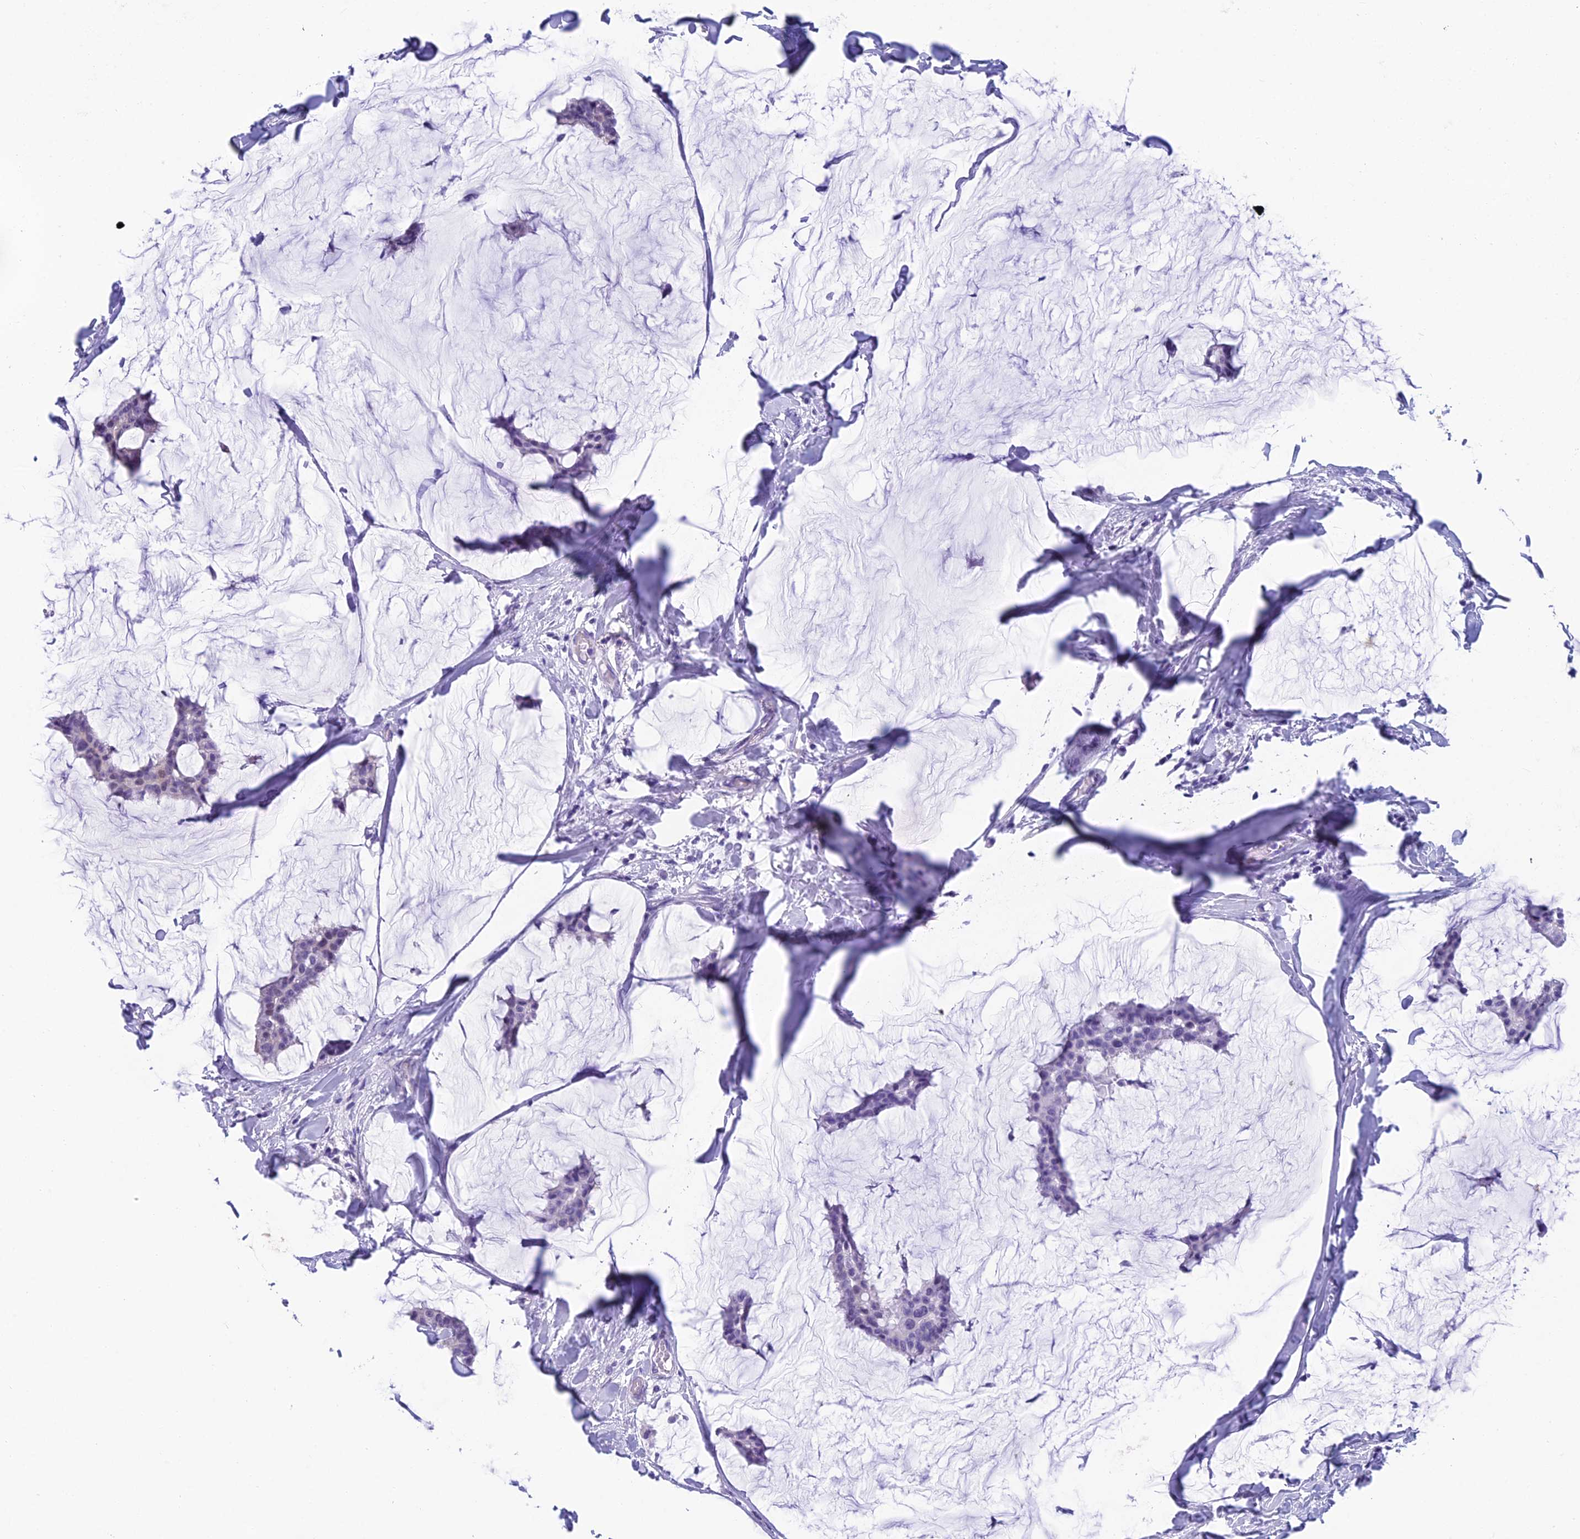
{"staining": {"intensity": "negative", "quantity": "none", "location": "none"}, "tissue": "breast cancer", "cell_type": "Tumor cells", "image_type": "cancer", "snomed": [{"axis": "morphology", "description": "Duct carcinoma"}, {"axis": "topography", "description": "Breast"}], "caption": "A high-resolution photomicrograph shows IHC staining of intraductal carcinoma (breast), which shows no significant staining in tumor cells.", "gene": "GRWD1", "patient": {"sex": "female", "age": 93}}